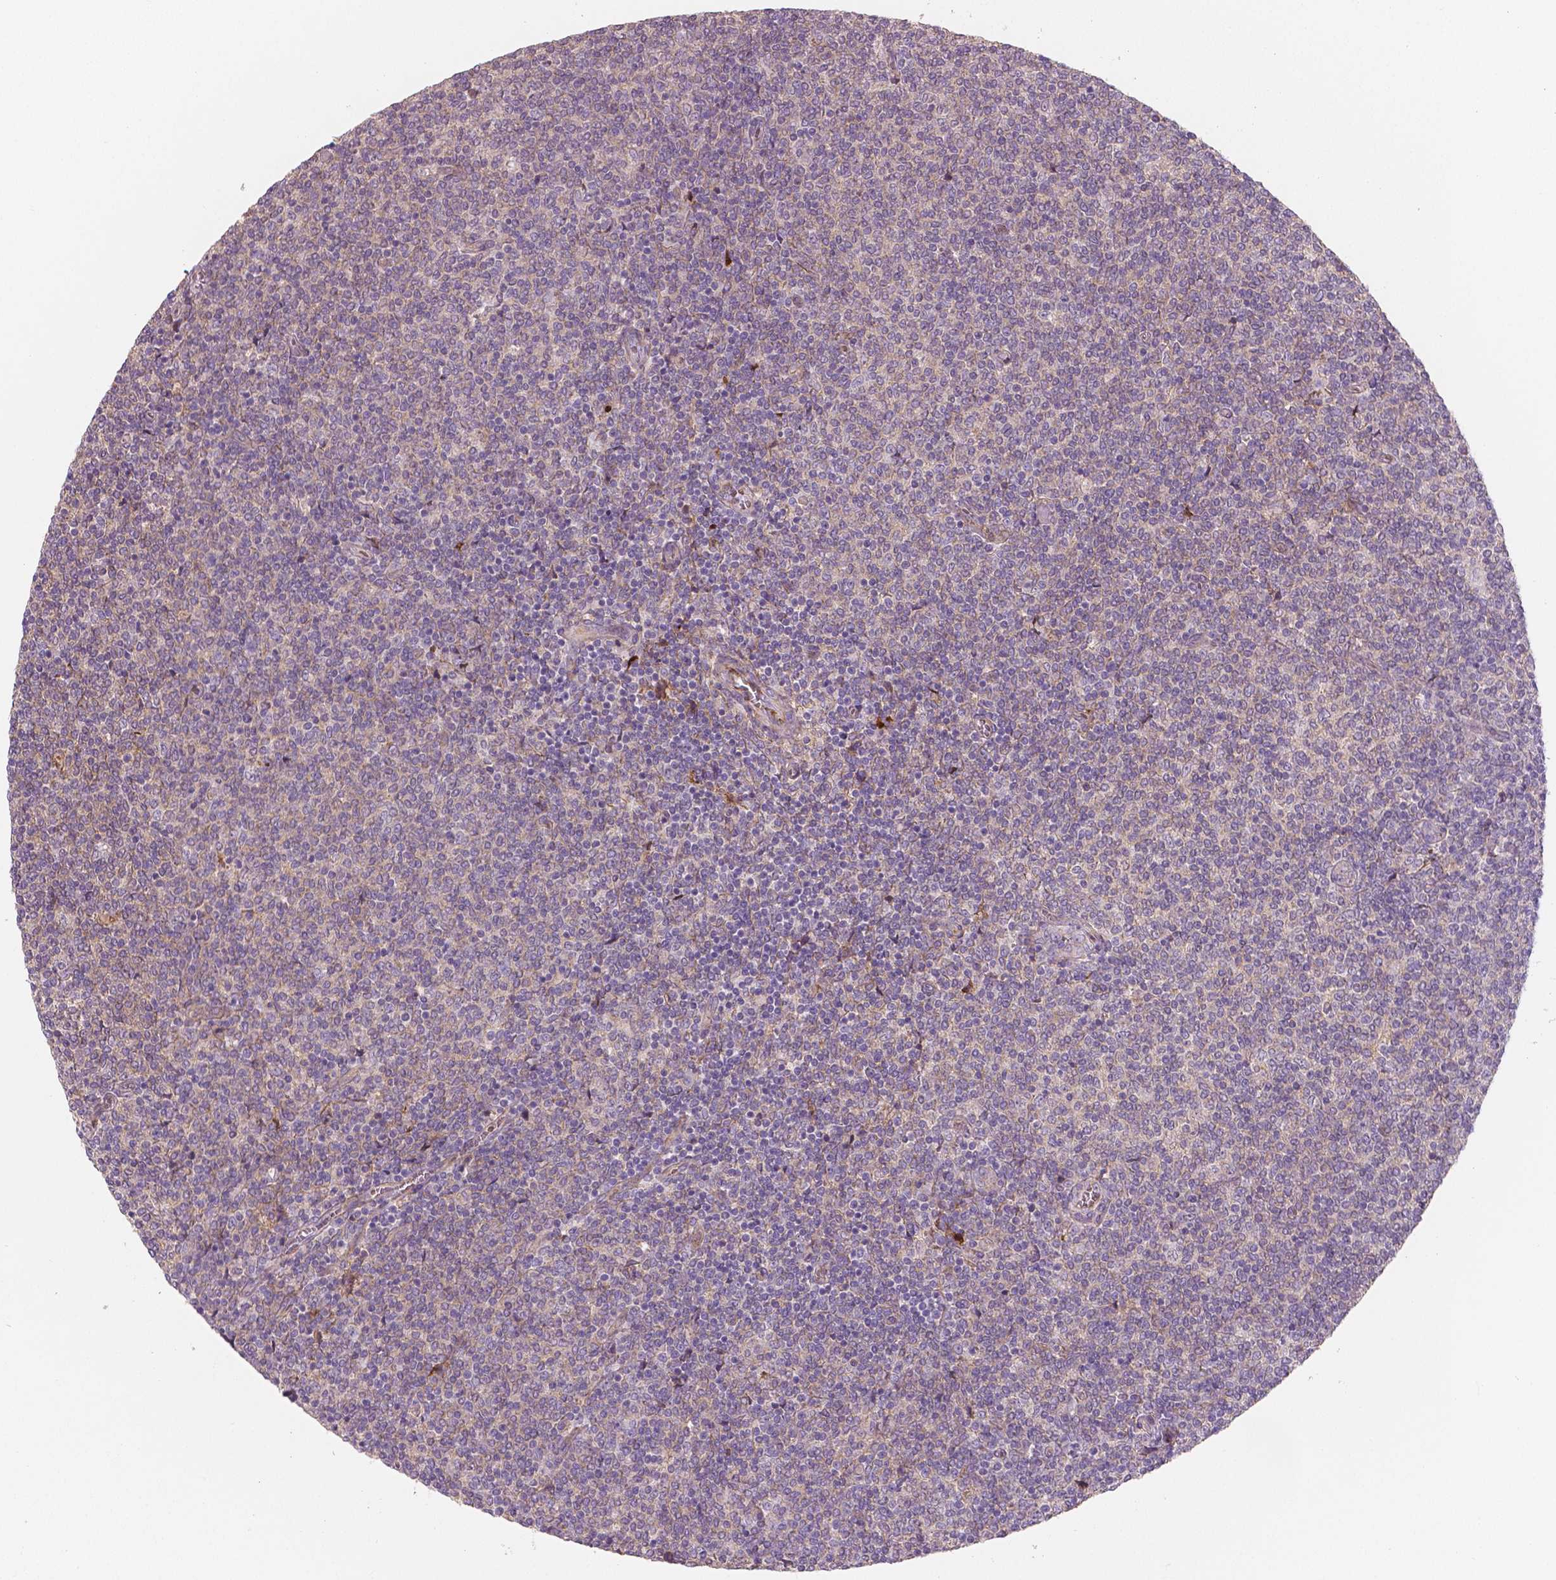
{"staining": {"intensity": "negative", "quantity": "none", "location": "none"}, "tissue": "lymphoma", "cell_type": "Tumor cells", "image_type": "cancer", "snomed": [{"axis": "morphology", "description": "Malignant lymphoma, non-Hodgkin's type, Low grade"}, {"axis": "topography", "description": "Lymph node"}], "caption": "This is an immunohistochemistry micrograph of malignant lymphoma, non-Hodgkin's type (low-grade). There is no positivity in tumor cells.", "gene": "APOA4", "patient": {"sex": "male", "age": 52}}